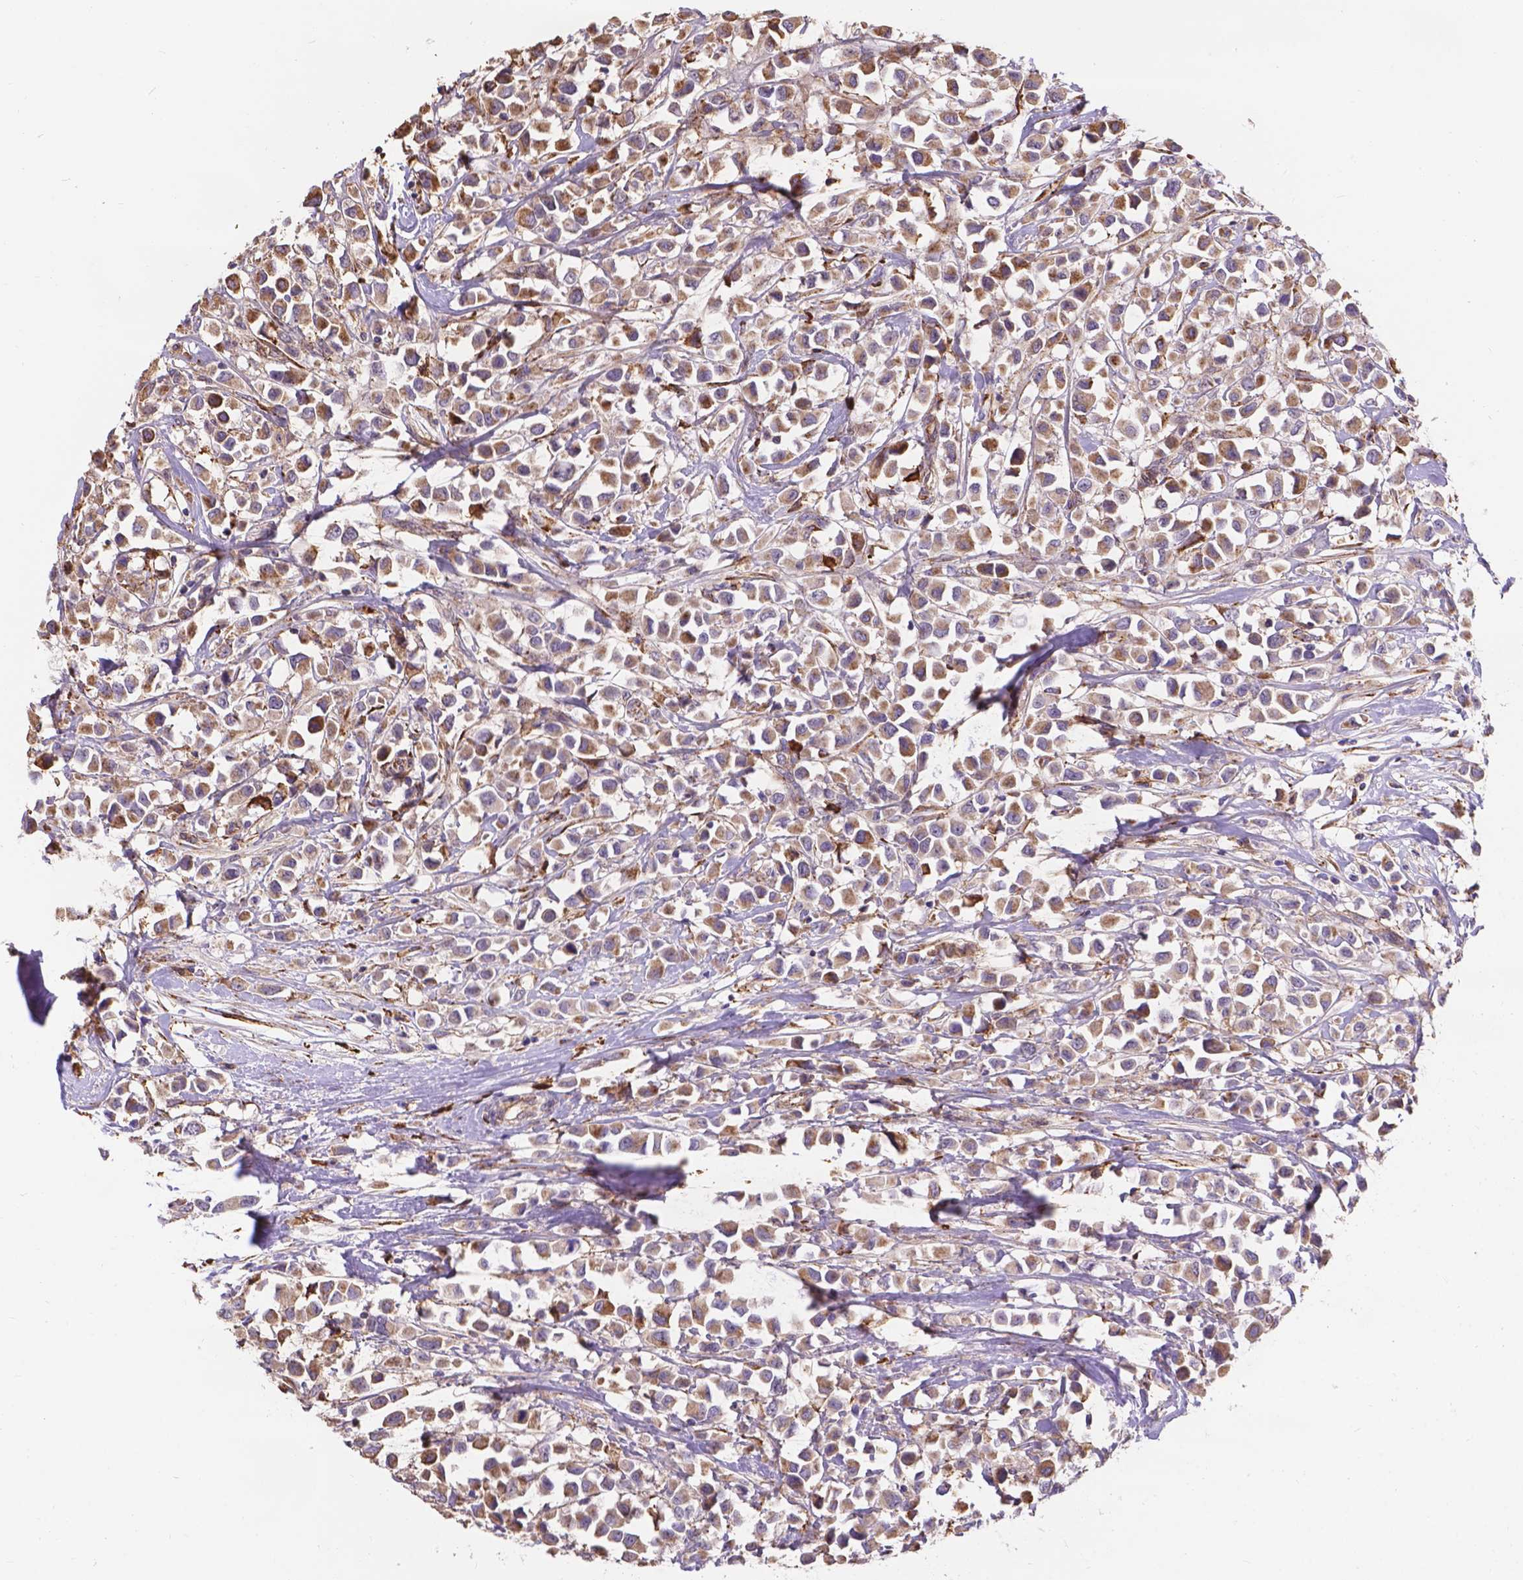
{"staining": {"intensity": "moderate", "quantity": ">75%", "location": "cytoplasmic/membranous"}, "tissue": "breast cancer", "cell_type": "Tumor cells", "image_type": "cancer", "snomed": [{"axis": "morphology", "description": "Duct carcinoma"}, {"axis": "topography", "description": "Breast"}], "caption": "Invasive ductal carcinoma (breast) stained with a protein marker displays moderate staining in tumor cells.", "gene": "IPO11", "patient": {"sex": "female", "age": 61}}